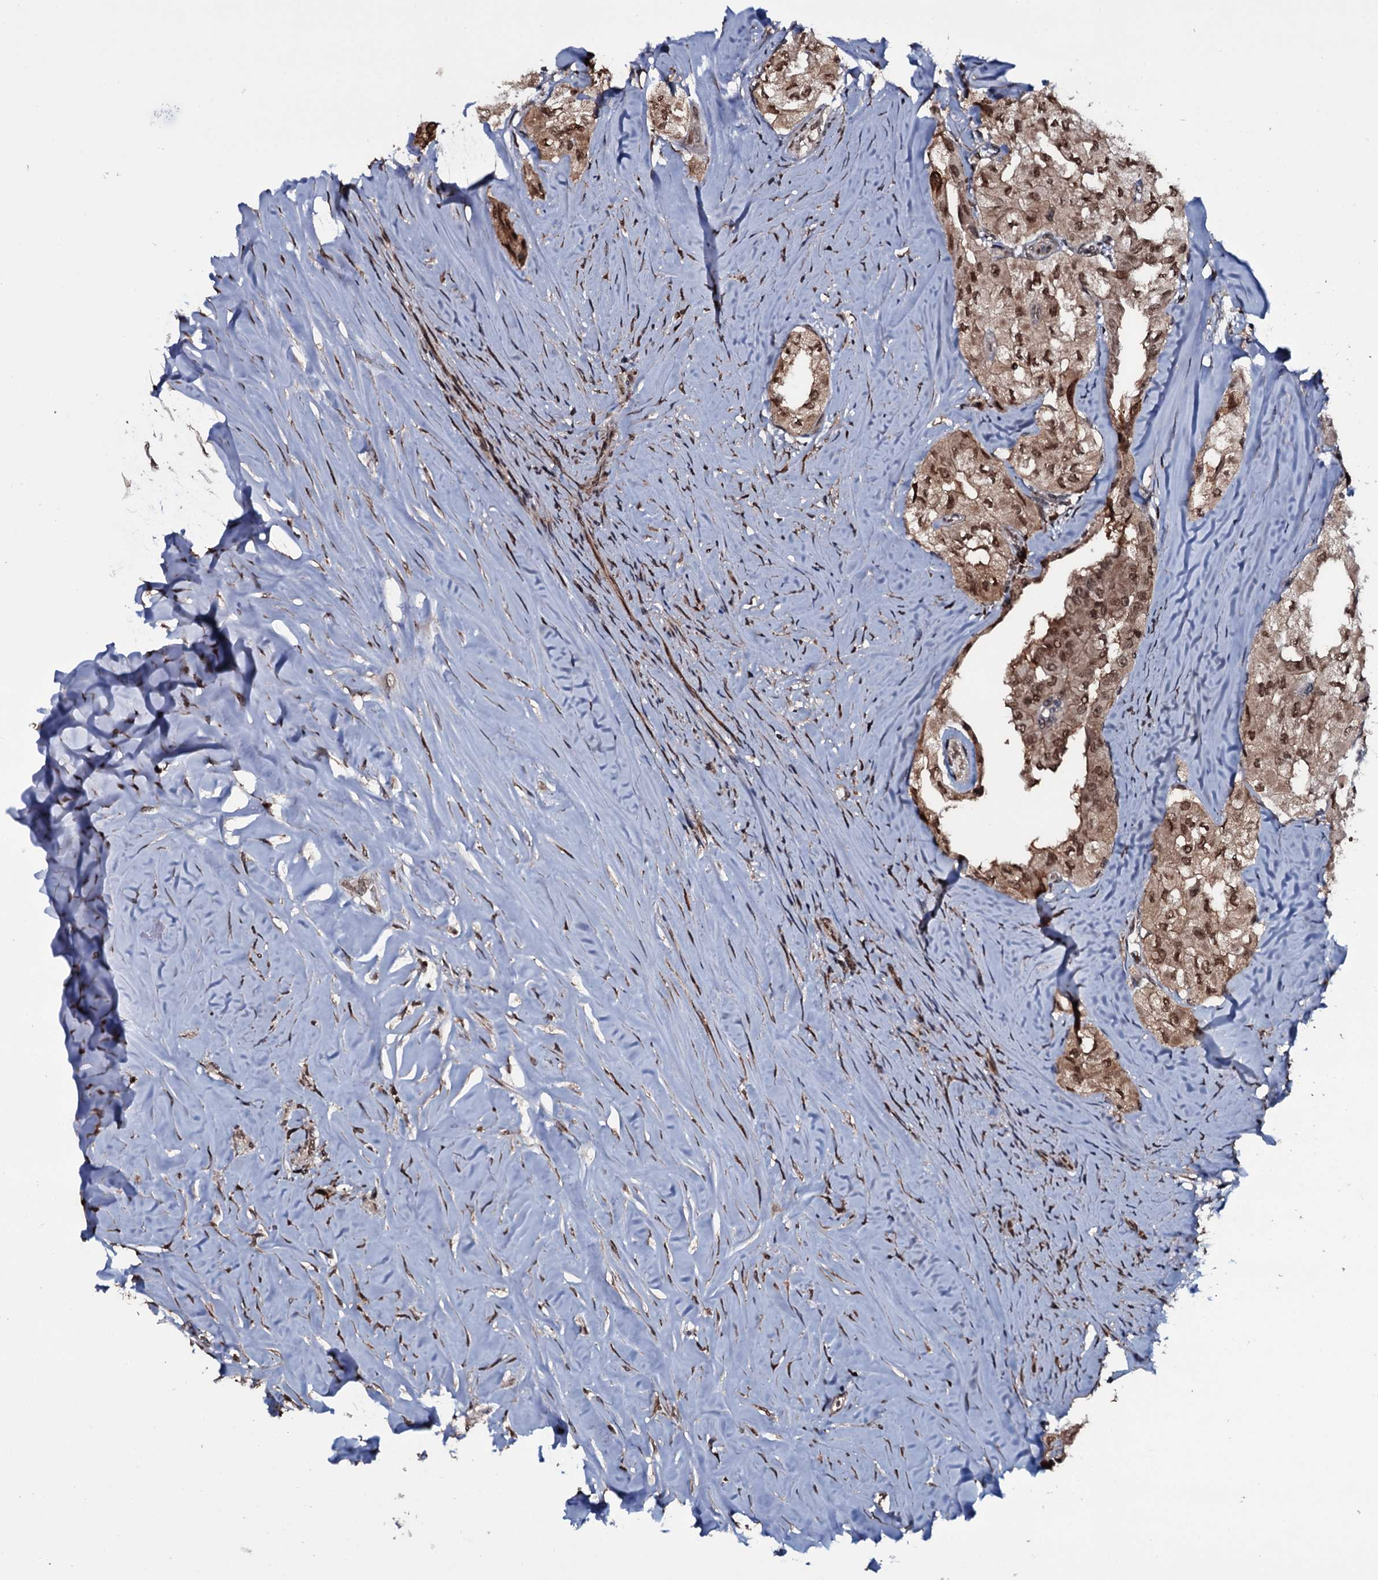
{"staining": {"intensity": "moderate", "quantity": ">75%", "location": "cytoplasmic/membranous,nuclear"}, "tissue": "thyroid cancer", "cell_type": "Tumor cells", "image_type": "cancer", "snomed": [{"axis": "morphology", "description": "Papillary adenocarcinoma, NOS"}, {"axis": "topography", "description": "Thyroid gland"}], "caption": "Immunohistochemical staining of thyroid cancer (papillary adenocarcinoma) shows medium levels of moderate cytoplasmic/membranous and nuclear protein positivity in approximately >75% of tumor cells.", "gene": "HDDC3", "patient": {"sex": "female", "age": 59}}